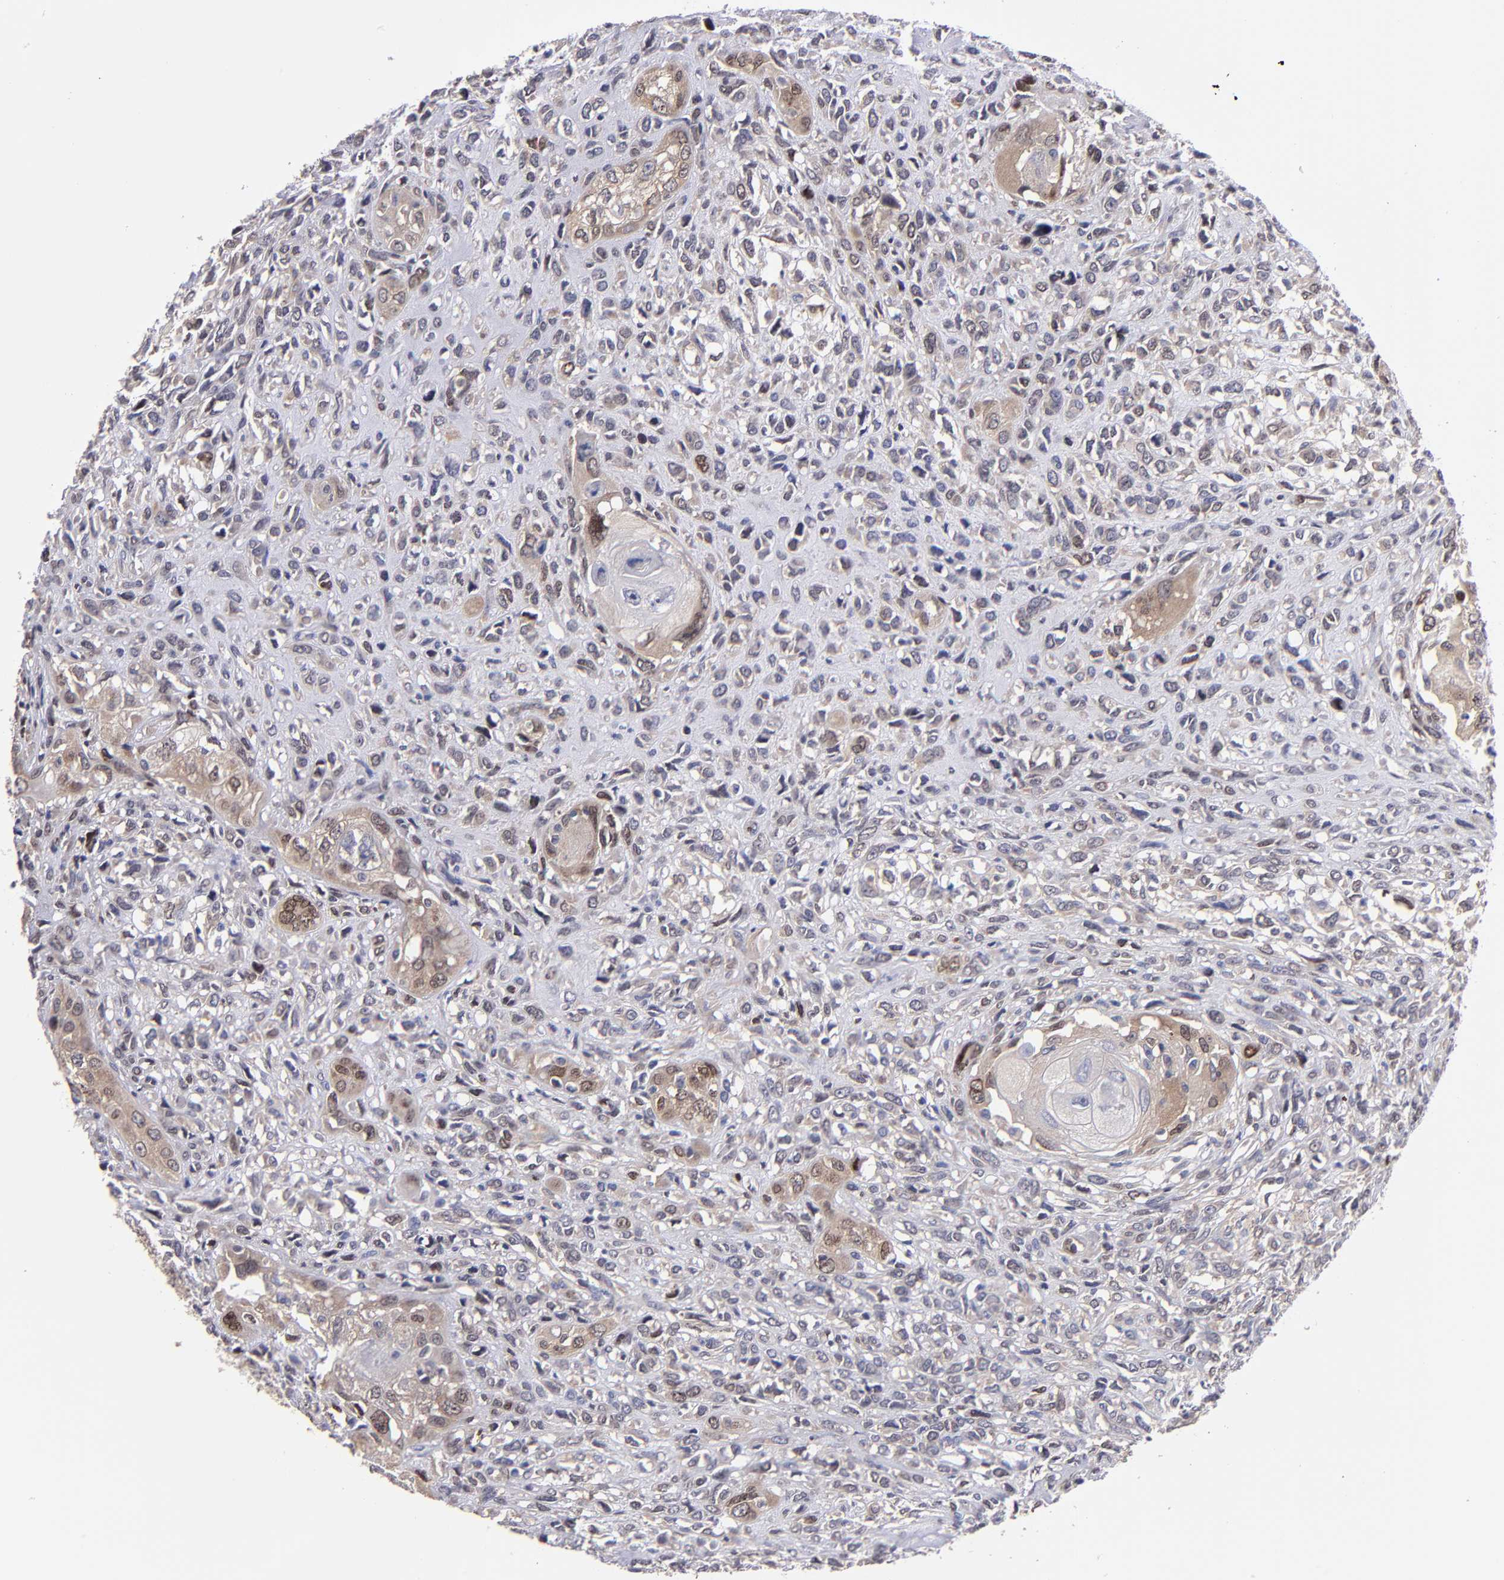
{"staining": {"intensity": "moderate", "quantity": "25%-75%", "location": "cytoplasmic/membranous"}, "tissue": "head and neck cancer", "cell_type": "Tumor cells", "image_type": "cancer", "snomed": [{"axis": "morphology", "description": "Neoplasm, malignant, NOS"}, {"axis": "topography", "description": "Salivary gland"}, {"axis": "topography", "description": "Head-Neck"}], "caption": "A medium amount of moderate cytoplasmic/membranous positivity is appreciated in about 25%-75% of tumor cells in malignant neoplasm (head and neck) tissue.", "gene": "EIF3L", "patient": {"sex": "male", "age": 43}}